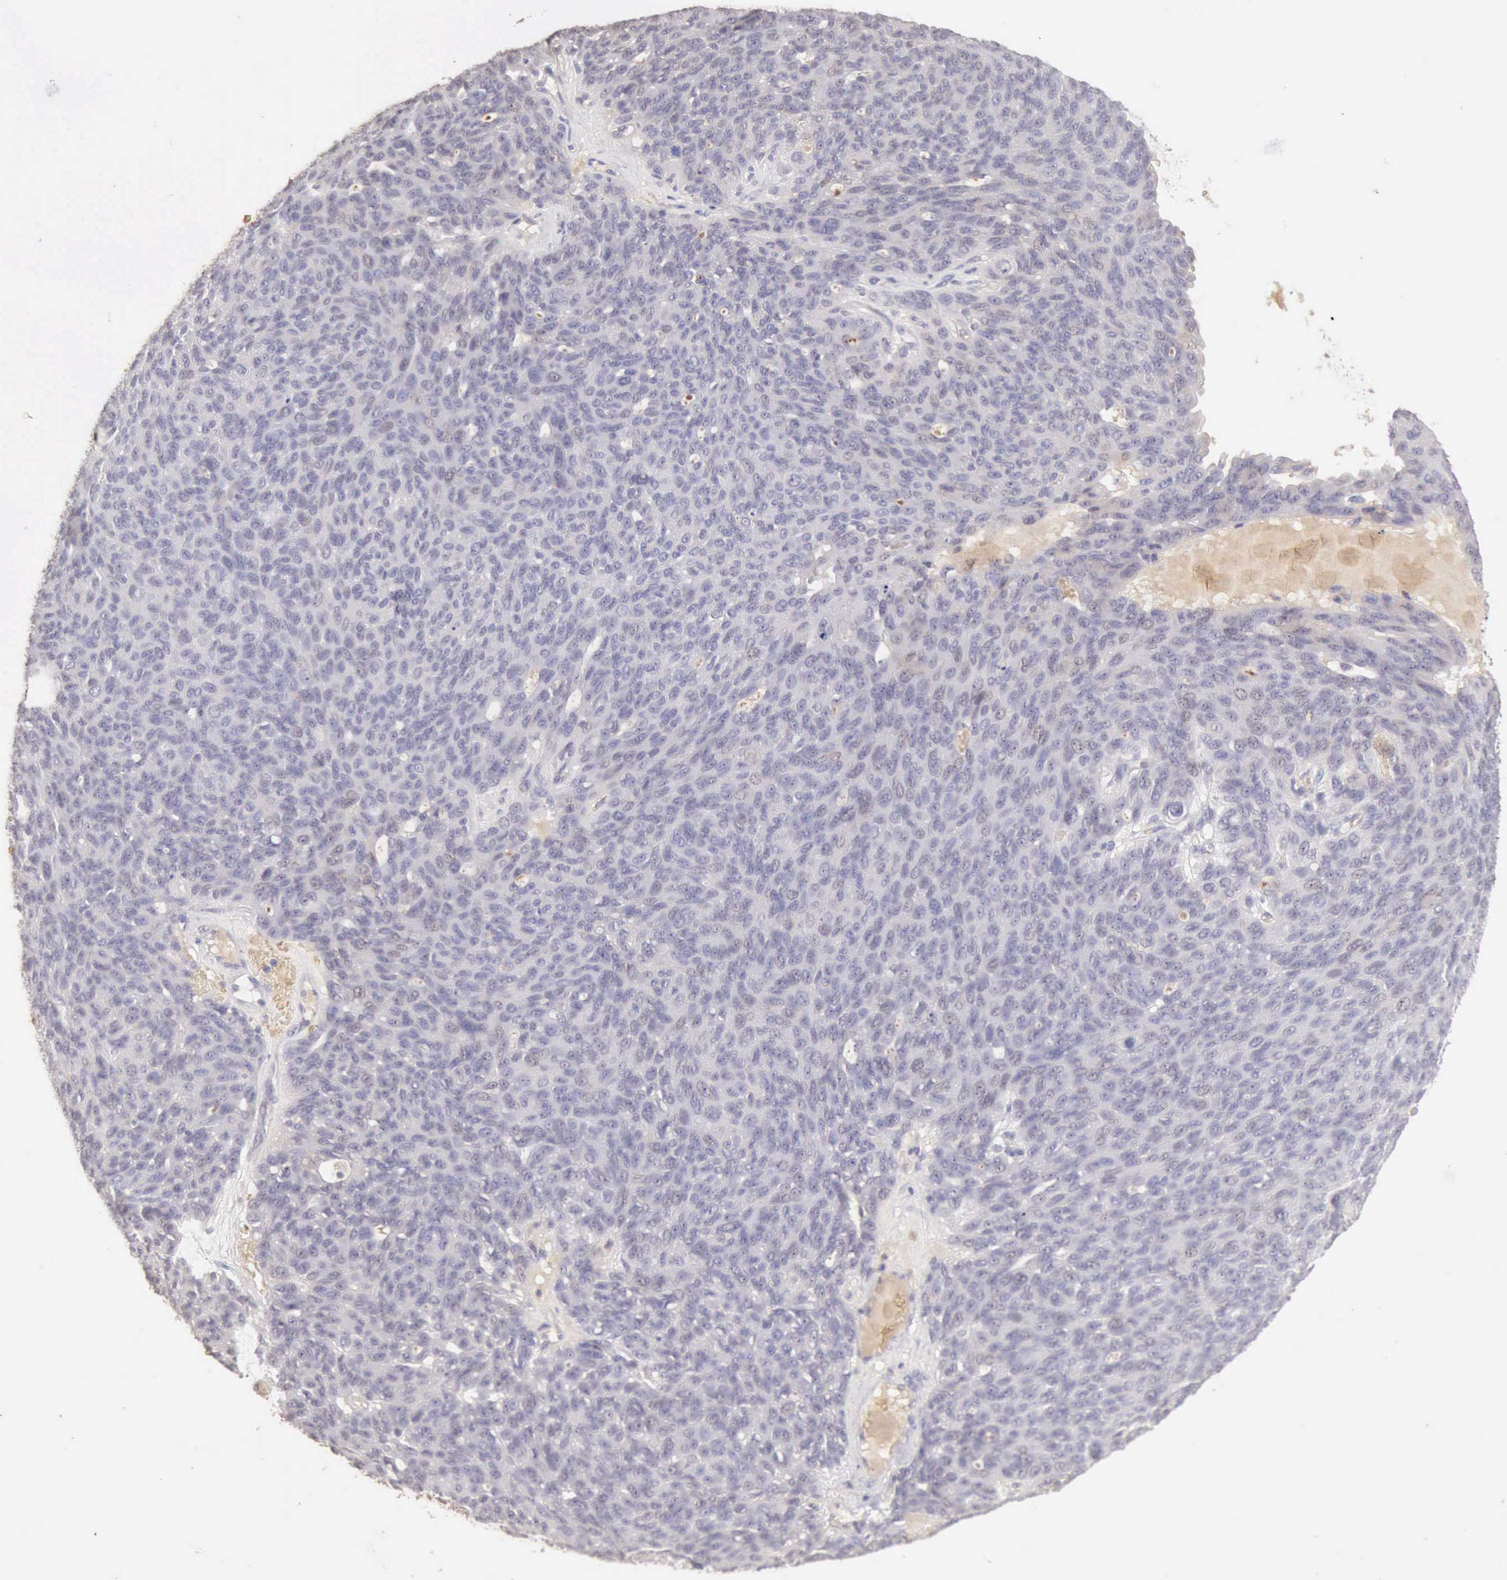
{"staining": {"intensity": "negative", "quantity": "none", "location": "none"}, "tissue": "ovarian cancer", "cell_type": "Tumor cells", "image_type": "cancer", "snomed": [{"axis": "morphology", "description": "Carcinoma, endometroid"}, {"axis": "topography", "description": "Ovary"}], "caption": "Immunohistochemistry (IHC) of ovarian endometroid carcinoma displays no positivity in tumor cells. (DAB (3,3'-diaminobenzidine) immunohistochemistry visualized using brightfield microscopy, high magnification).", "gene": "CFI", "patient": {"sex": "female", "age": 60}}